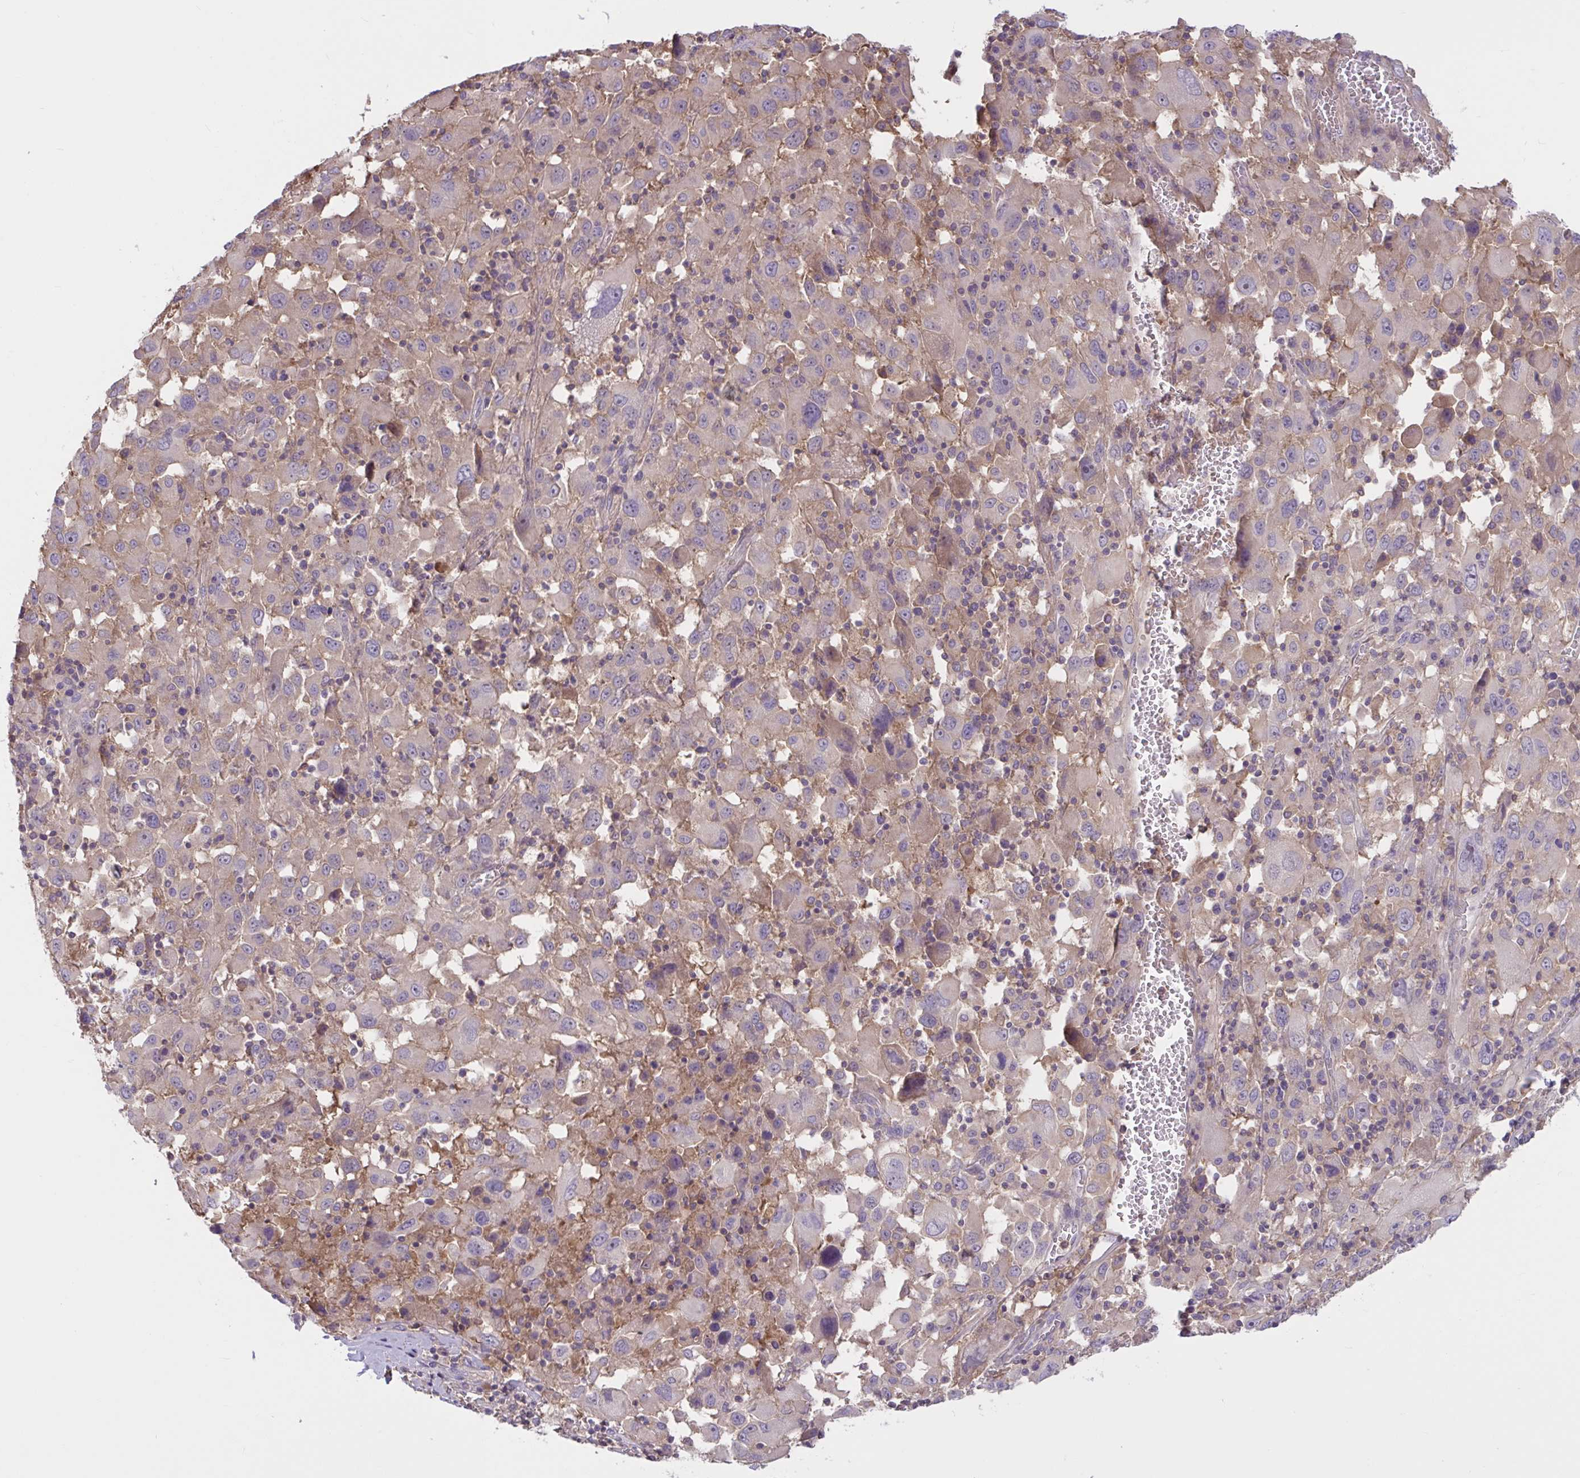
{"staining": {"intensity": "negative", "quantity": "none", "location": "none"}, "tissue": "melanoma", "cell_type": "Tumor cells", "image_type": "cancer", "snomed": [{"axis": "morphology", "description": "Malignant melanoma, Metastatic site"}, {"axis": "topography", "description": "Soft tissue"}], "caption": "Immunohistochemistry (IHC) image of neoplastic tissue: malignant melanoma (metastatic site) stained with DAB (3,3'-diaminobenzidine) demonstrates no significant protein positivity in tumor cells.", "gene": "WNT9B", "patient": {"sex": "male", "age": 50}}